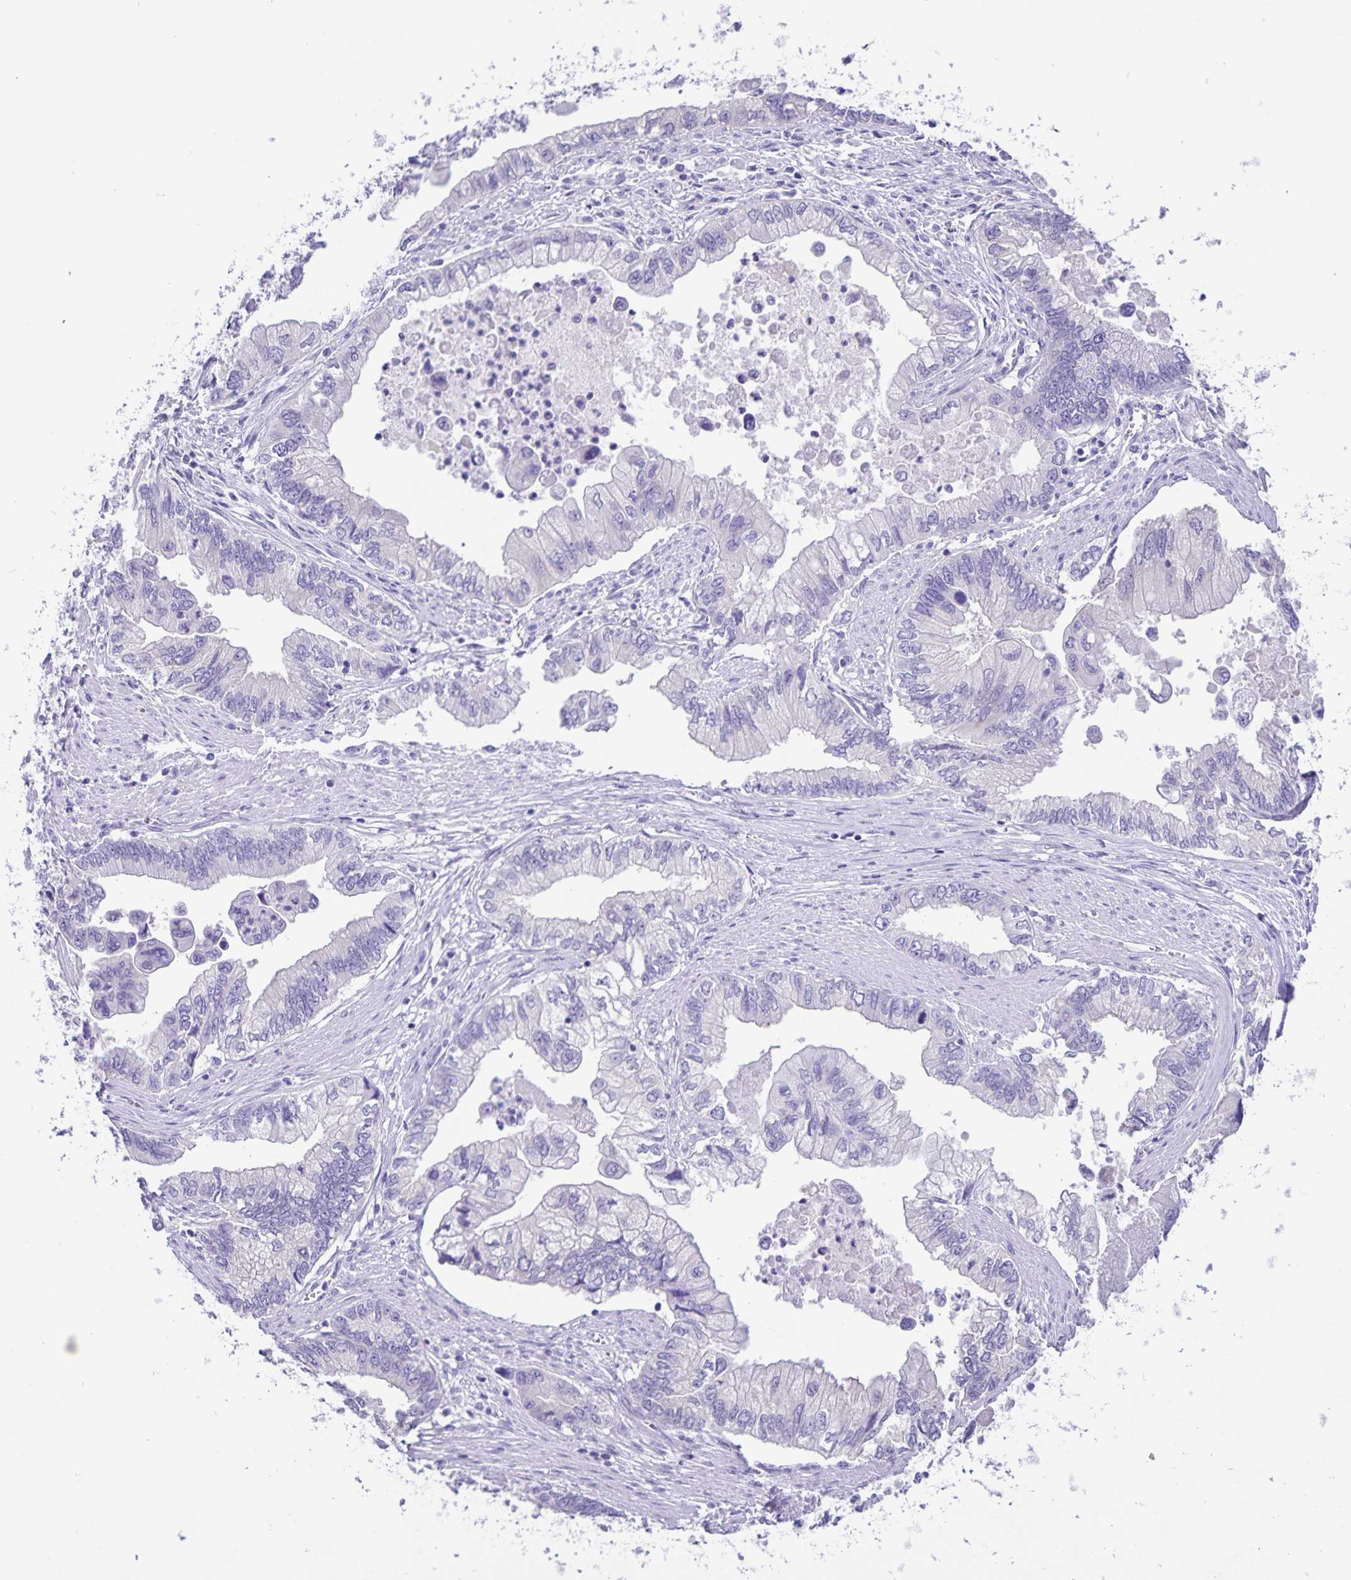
{"staining": {"intensity": "negative", "quantity": "none", "location": "none"}, "tissue": "stomach cancer", "cell_type": "Tumor cells", "image_type": "cancer", "snomed": [{"axis": "morphology", "description": "Adenocarcinoma, NOS"}, {"axis": "topography", "description": "Pancreas"}, {"axis": "topography", "description": "Stomach, upper"}], "caption": "DAB (3,3'-diaminobenzidine) immunohistochemical staining of stomach cancer (adenocarcinoma) displays no significant expression in tumor cells.", "gene": "CAPSL", "patient": {"sex": "male", "age": 77}}